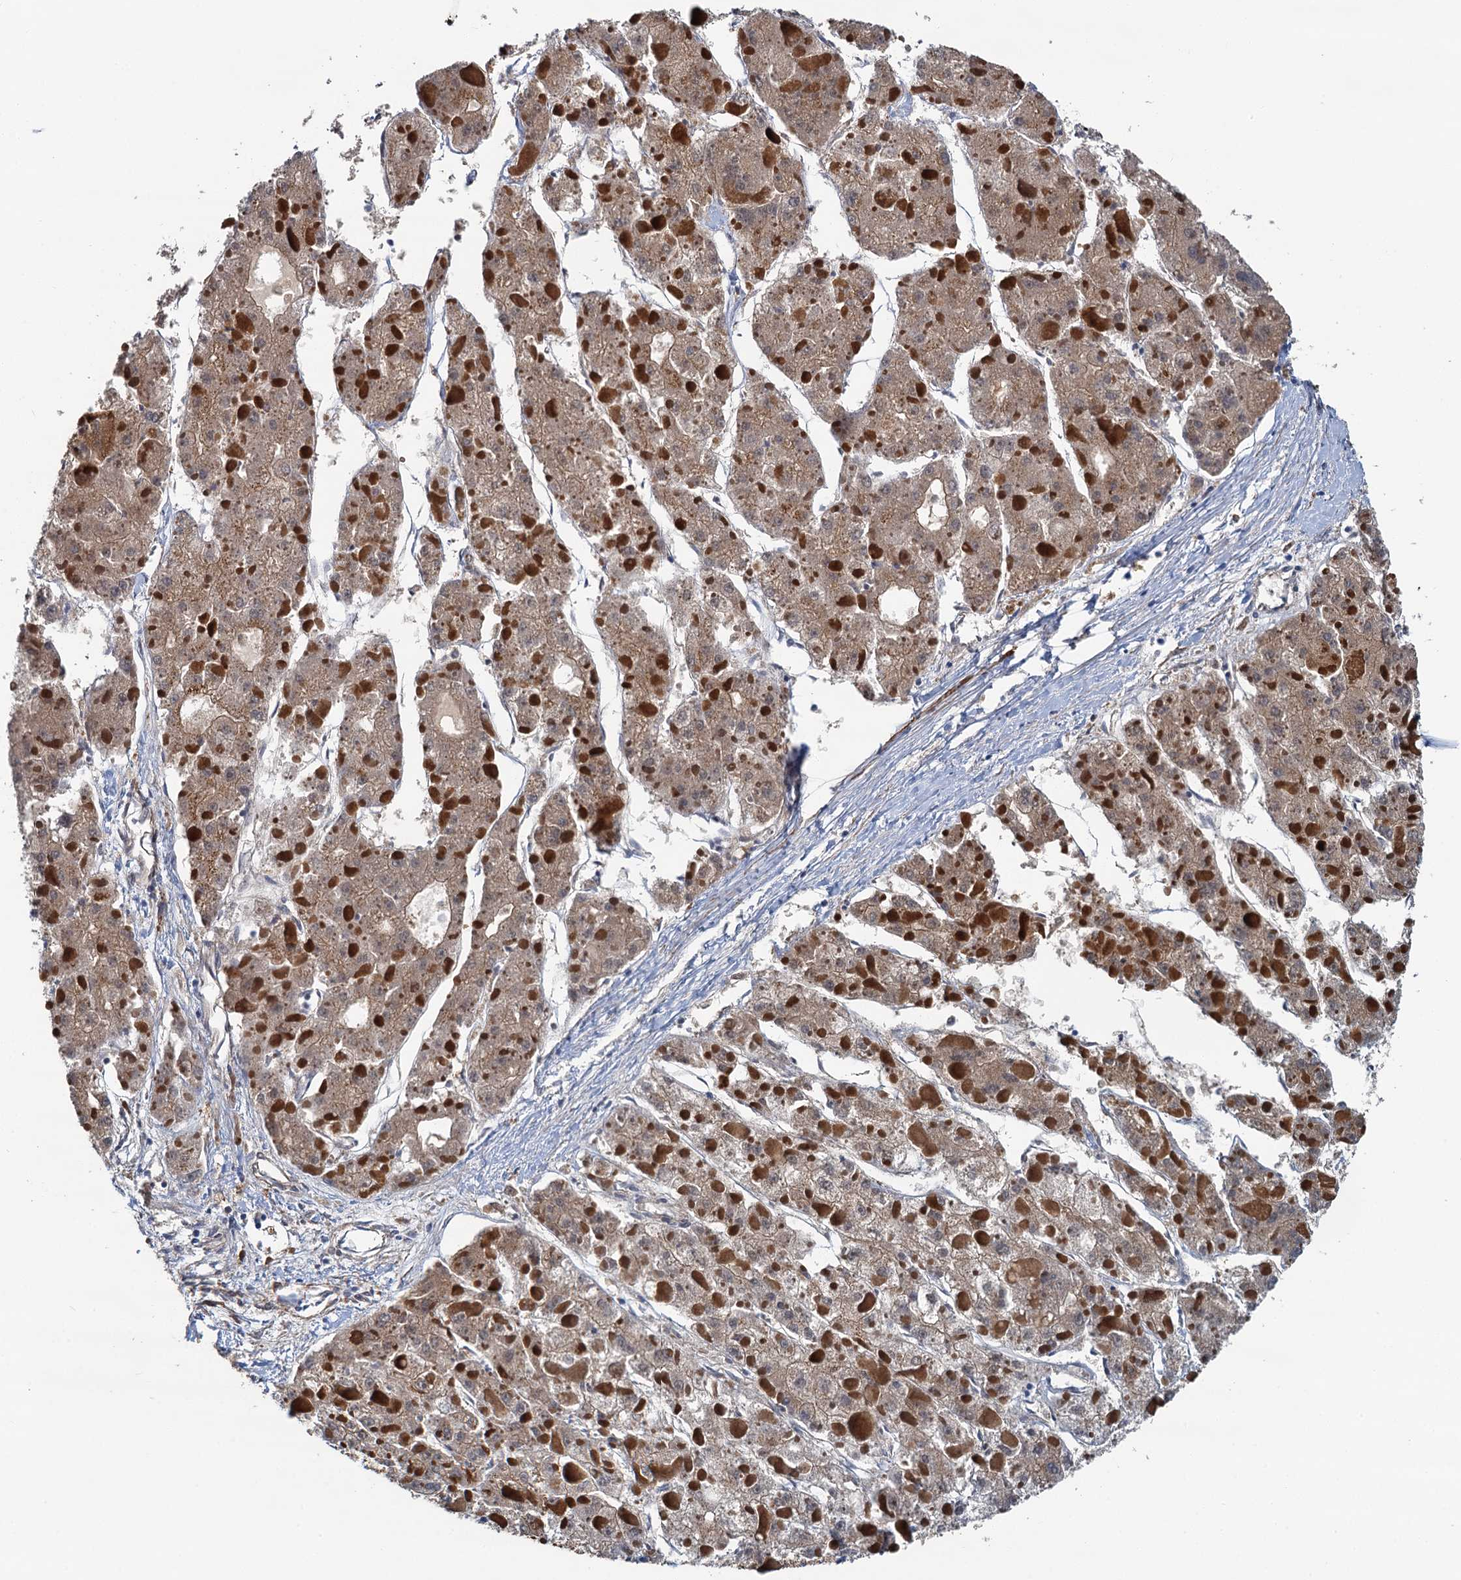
{"staining": {"intensity": "moderate", "quantity": ">75%", "location": "cytoplasmic/membranous"}, "tissue": "liver cancer", "cell_type": "Tumor cells", "image_type": "cancer", "snomed": [{"axis": "morphology", "description": "Carcinoma, Hepatocellular, NOS"}, {"axis": "topography", "description": "Liver"}], "caption": "IHC staining of liver hepatocellular carcinoma, which exhibits medium levels of moderate cytoplasmic/membranous staining in about >75% of tumor cells indicating moderate cytoplasmic/membranous protein staining. The staining was performed using DAB (3,3'-diaminobenzidine) (brown) for protein detection and nuclei were counterstained in hematoxylin (blue).", "gene": "BET1L", "patient": {"sex": "female", "age": 73}}